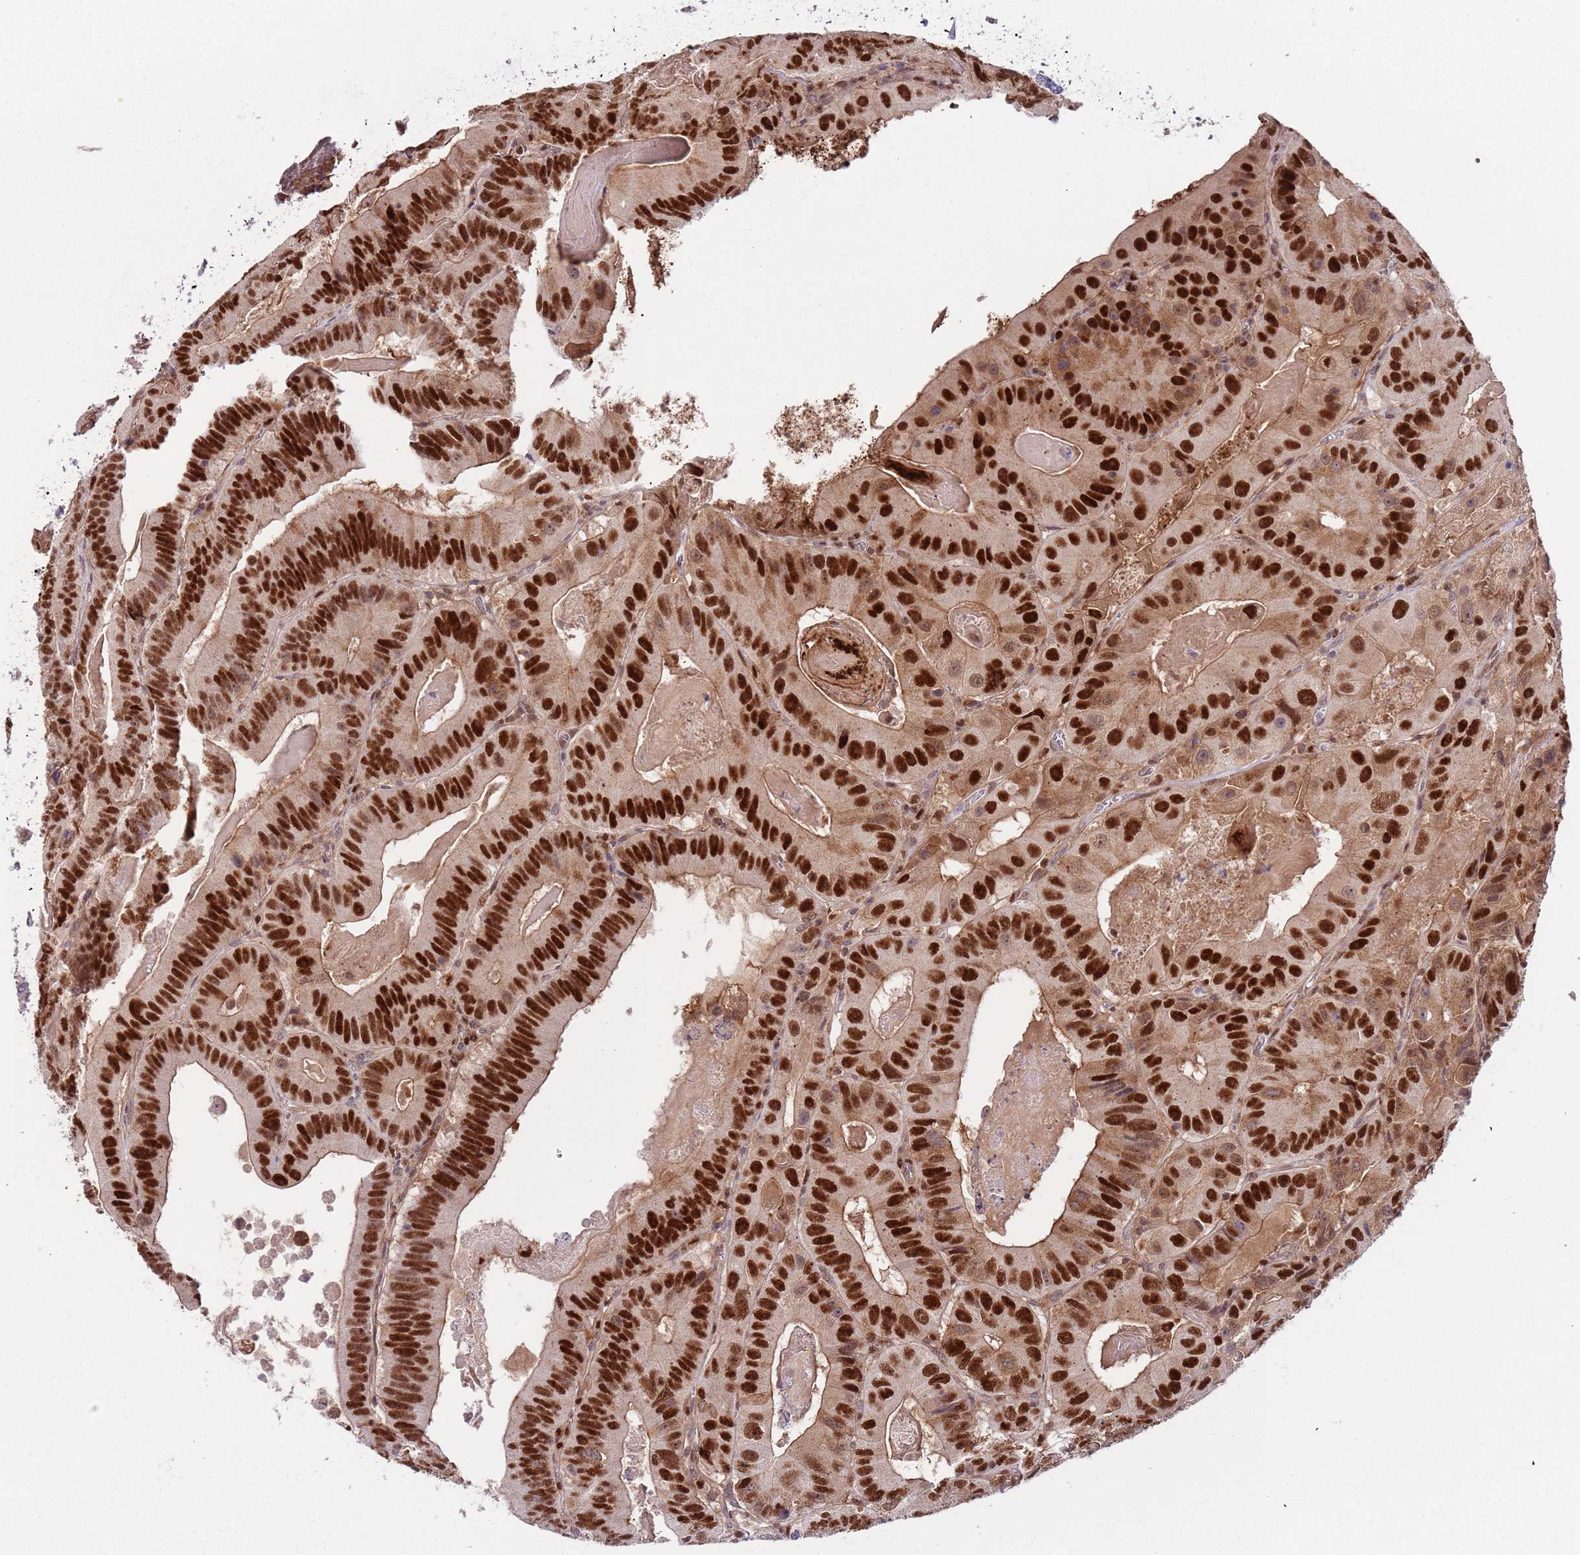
{"staining": {"intensity": "strong", "quantity": ">75%", "location": "nuclear"}, "tissue": "colorectal cancer", "cell_type": "Tumor cells", "image_type": "cancer", "snomed": [{"axis": "morphology", "description": "Adenocarcinoma, NOS"}, {"axis": "topography", "description": "Colon"}], "caption": "Immunohistochemical staining of human colorectal cancer (adenocarcinoma) demonstrates high levels of strong nuclear protein staining in about >75% of tumor cells.", "gene": "RMND5B", "patient": {"sex": "female", "age": 86}}